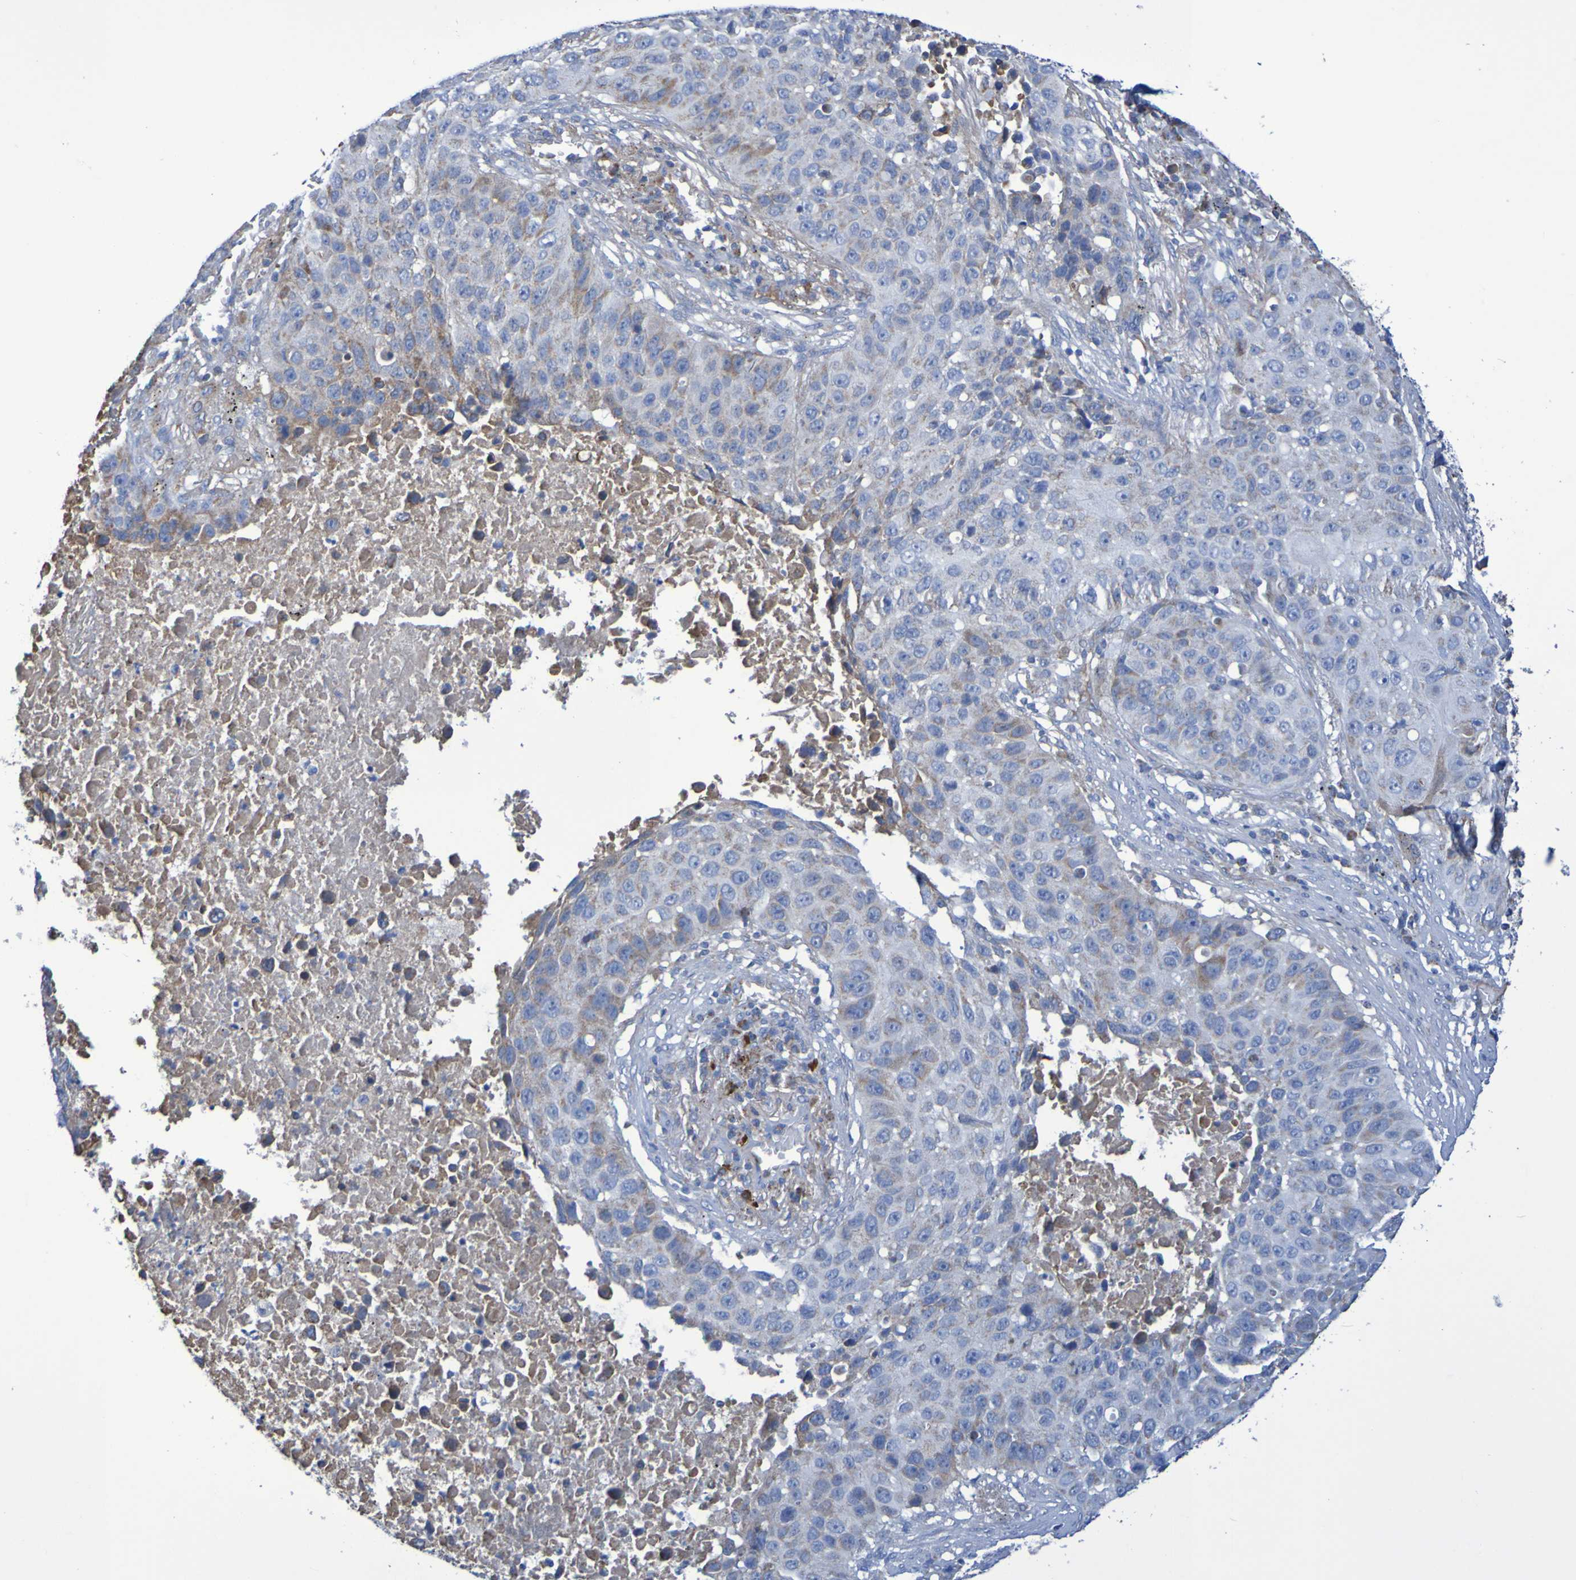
{"staining": {"intensity": "weak", "quantity": "25%-75%", "location": "cytoplasmic/membranous"}, "tissue": "lung cancer", "cell_type": "Tumor cells", "image_type": "cancer", "snomed": [{"axis": "morphology", "description": "Squamous cell carcinoma, NOS"}, {"axis": "topography", "description": "Lung"}], "caption": "High-magnification brightfield microscopy of squamous cell carcinoma (lung) stained with DAB (3,3'-diaminobenzidine) (brown) and counterstained with hematoxylin (blue). tumor cells exhibit weak cytoplasmic/membranous staining is present in about25%-75% of cells. (brown staining indicates protein expression, while blue staining denotes nuclei).", "gene": "CNTN2", "patient": {"sex": "male", "age": 57}}